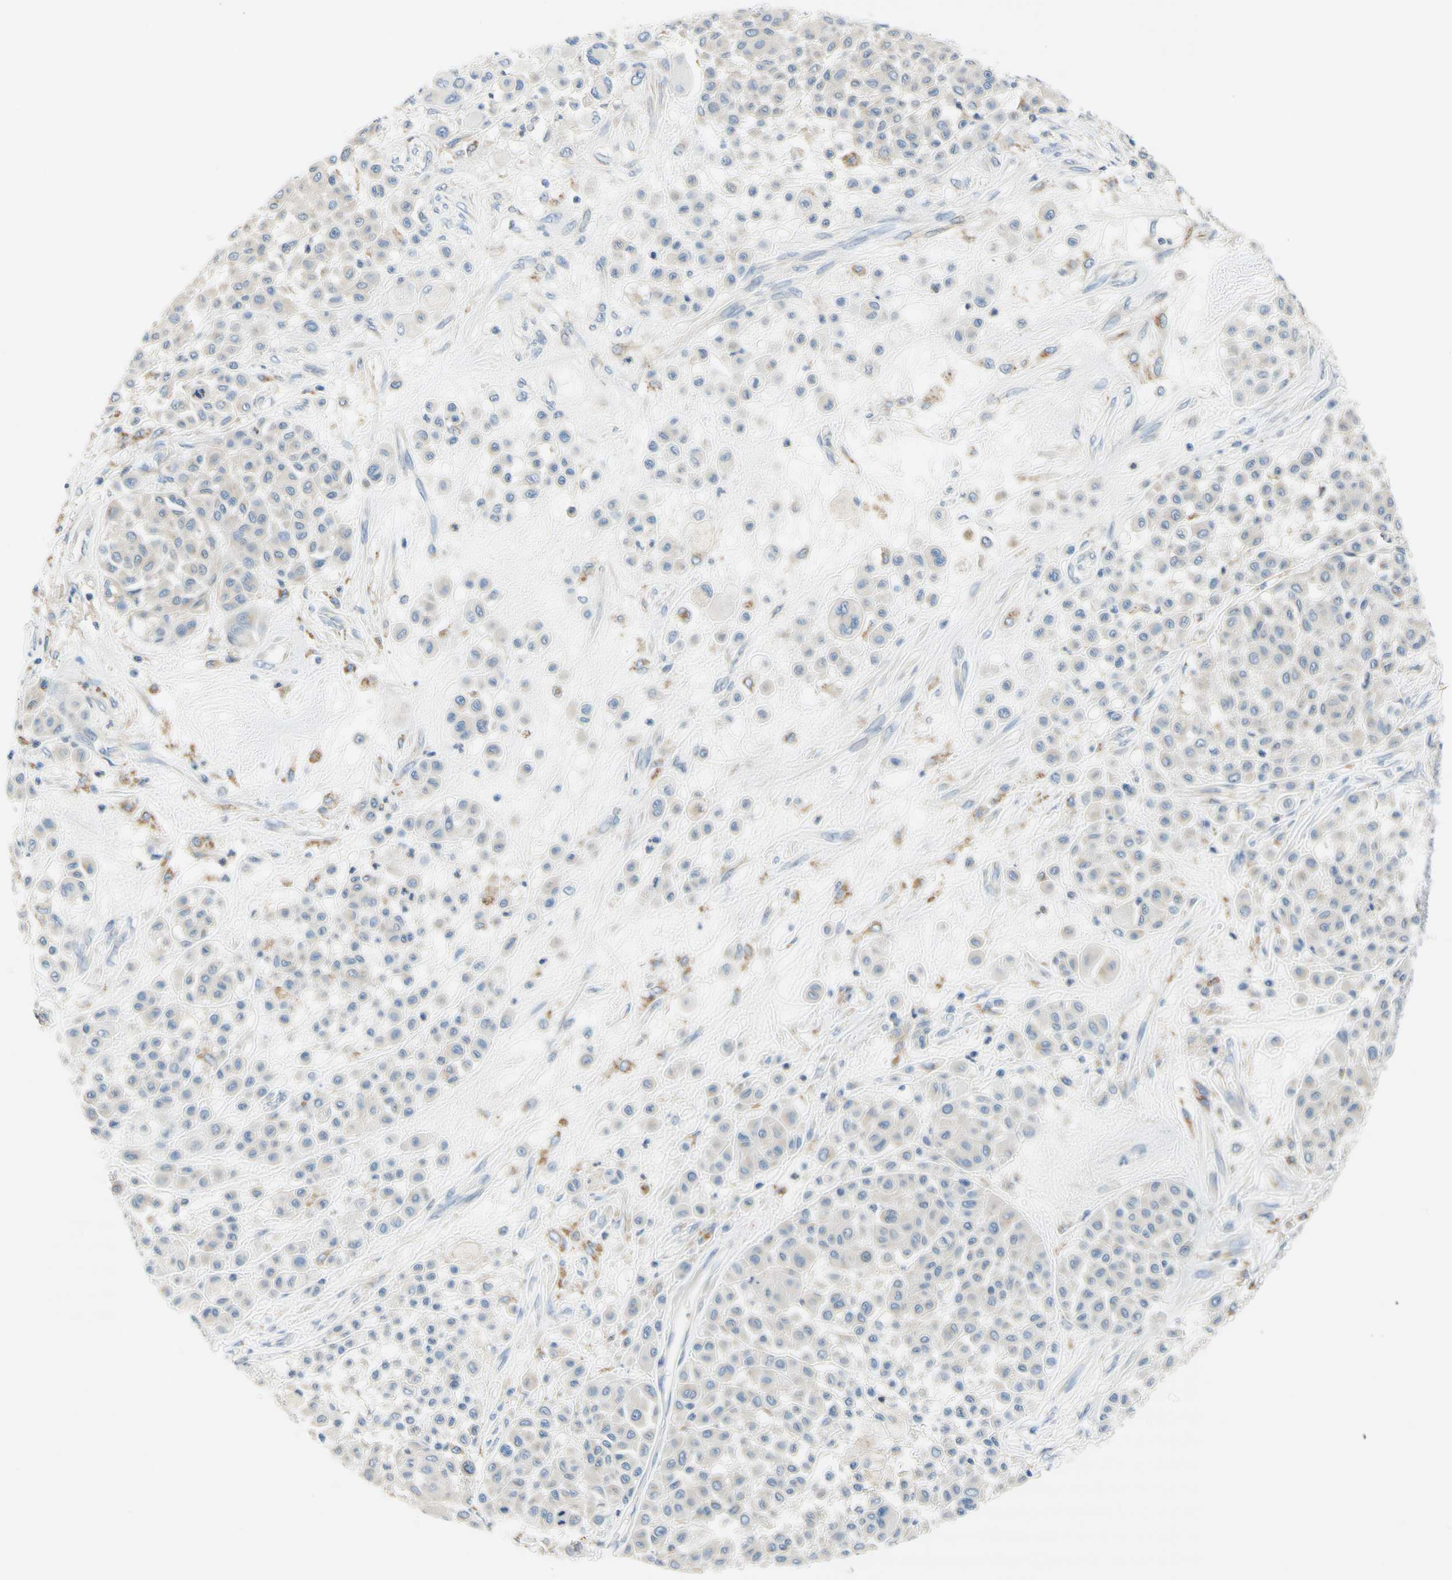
{"staining": {"intensity": "negative", "quantity": "none", "location": "none"}, "tissue": "melanoma", "cell_type": "Tumor cells", "image_type": "cancer", "snomed": [{"axis": "morphology", "description": "Malignant melanoma, Metastatic site"}, {"axis": "topography", "description": "Soft tissue"}], "caption": "Malignant melanoma (metastatic site) was stained to show a protein in brown. There is no significant positivity in tumor cells. Brightfield microscopy of IHC stained with DAB (3,3'-diaminobenzidine) (brown) and hematoxylin (blue), captured at high magnification.", "gene": "F3", "patient": {"sex": "male", "age": 41}}